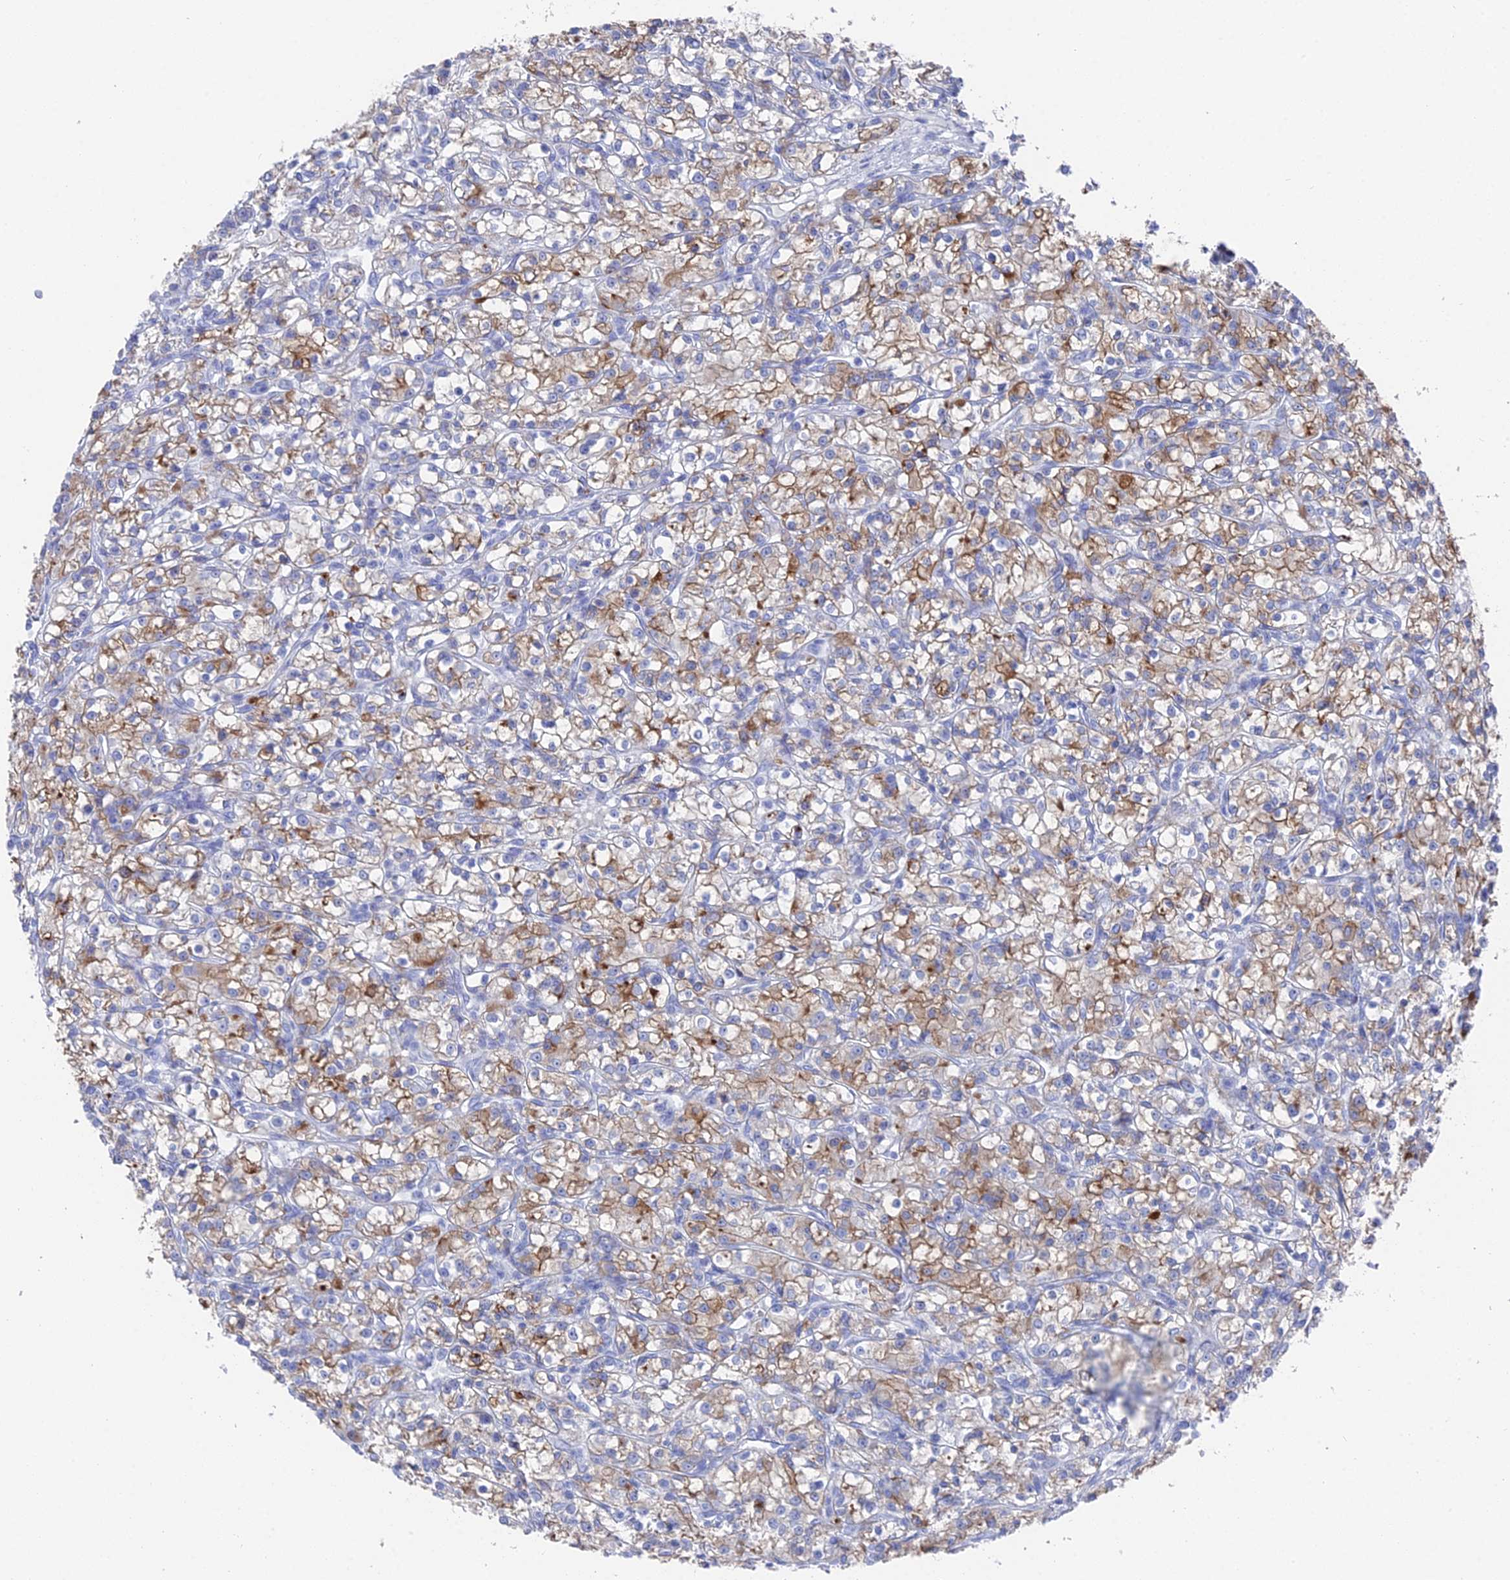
{"staining": {"intensity": "moderate", "quantity": "25%-75%", "location": "cytoplasmic/membranous"}, "tissue": "renal cancer", "cell_type": "Tumor cells", "image_type": "cancer", "snomed": [{"axis": "morphology", "description": "Adenocarcinoma, NOS"}, {"axis": "topography", "description": "Kidney"}], "caption": "A high-resolution photomicrograph shows immunohistochemistry staining of renal cancer, which displays moderate cytoplasmic/membranous positivity in approximately 25%-75% of tumor cells.", "gene": "ENPP3", "patient": {"sex": "female", "age": 59}}